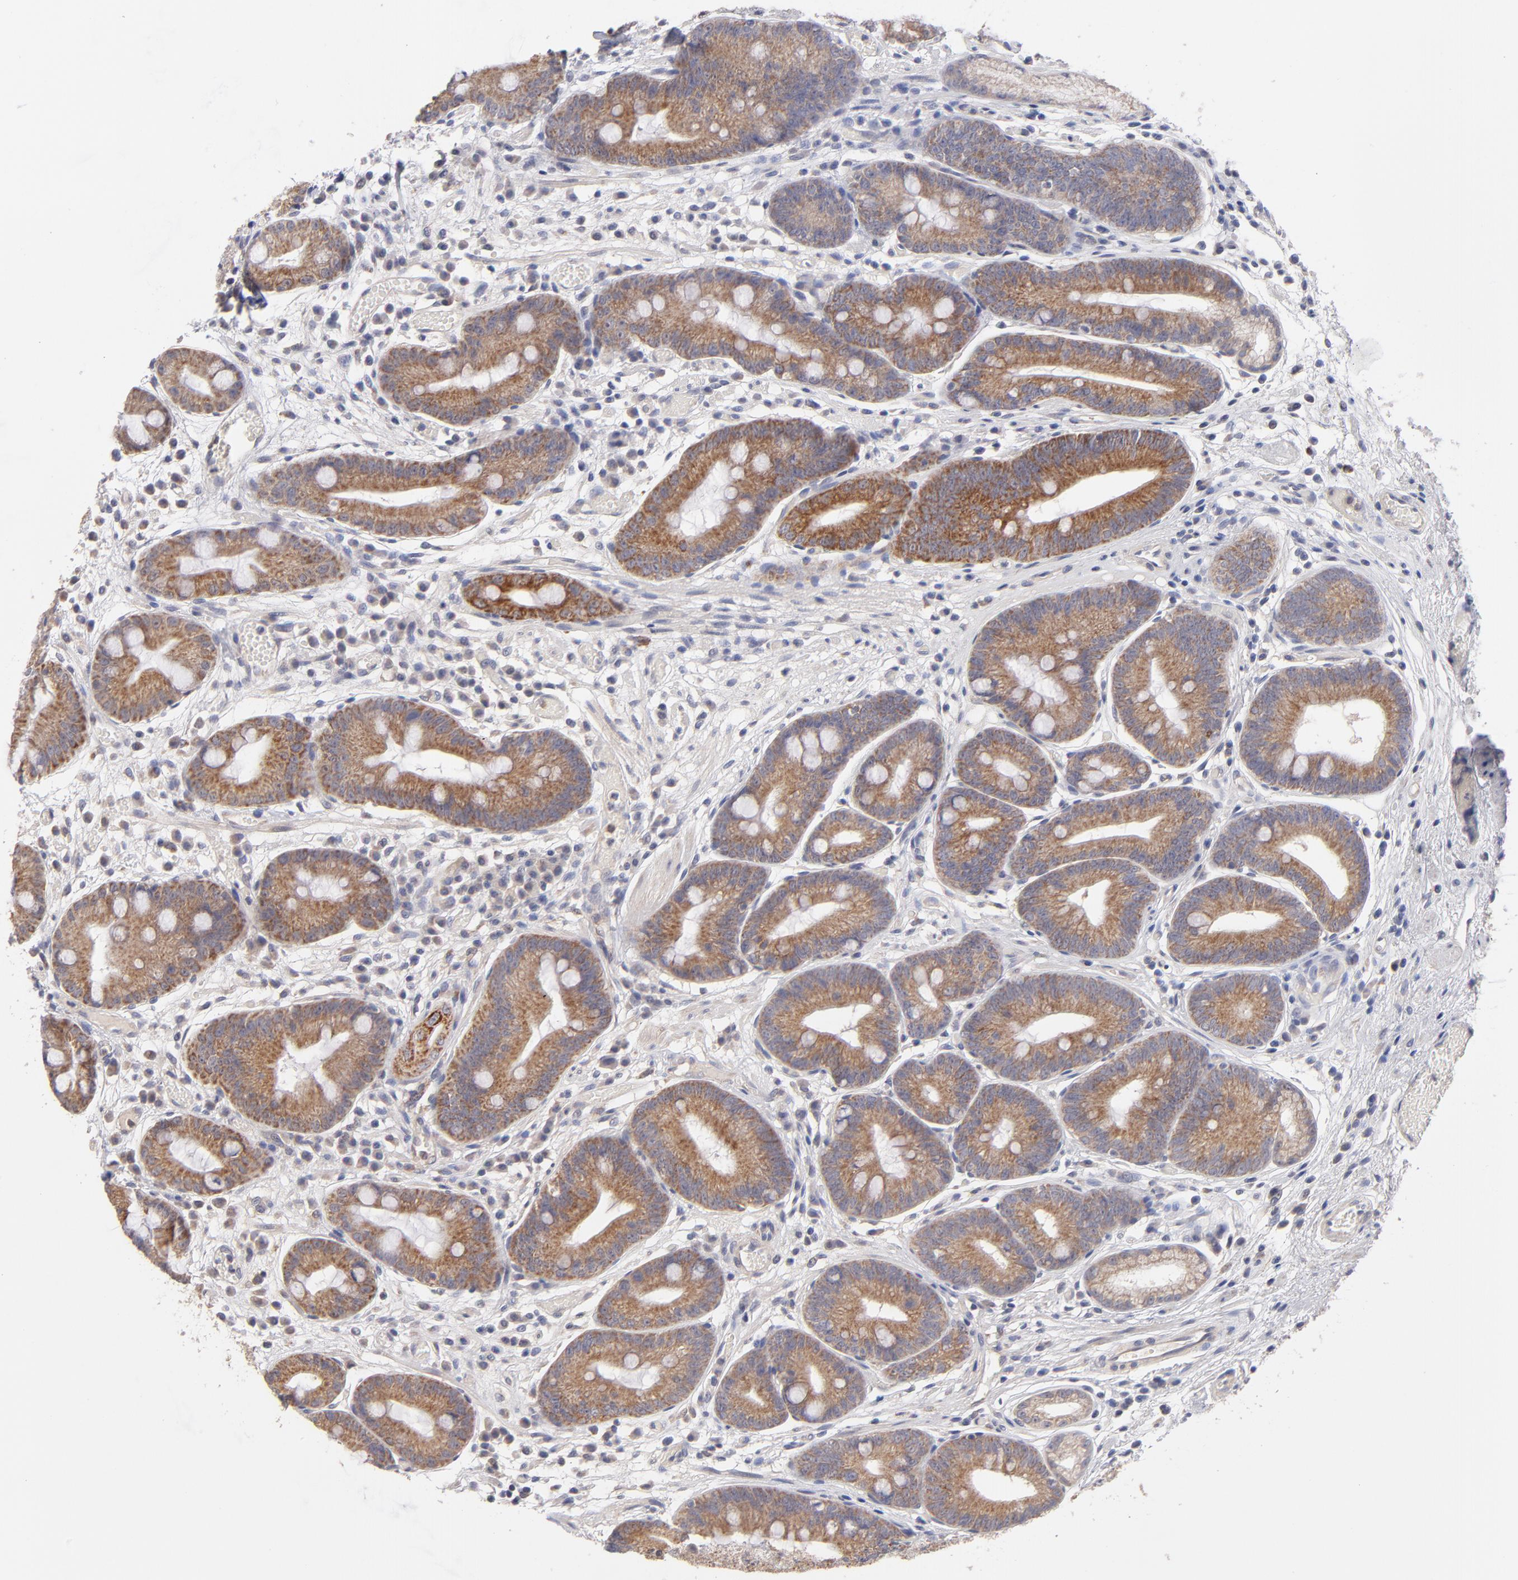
{"staining": {"intensity": "moderate", "quantity": "25%-75%", "location": "cytoplasmic/membranous"}, "tissue": "stomach", "cell_type": "Glandular cells", "image_type": "normal", "snomed": [{"axis": "morphology", "description": "Normal tissue, NOS"}, {"axis": "morphology", "description": "Inflammation, NOS"}, {"axis": "topography", "description": "Stomach, lower"}], "caption": "High-power microscopy captured an immunohistochemistry photomicrograph of unremarkable stomach, revealing moderate cytoplasmic/membranous positivity in about 25%-75% of glandular cells. The staining was performed using DAB (3,3'-diaminobenzidine), with brown indicating positive protein expression. Nuclei are stained blue with hematoxylin.", "gene": "HCCS", "patient": {"sex": "male", "age": 59}}